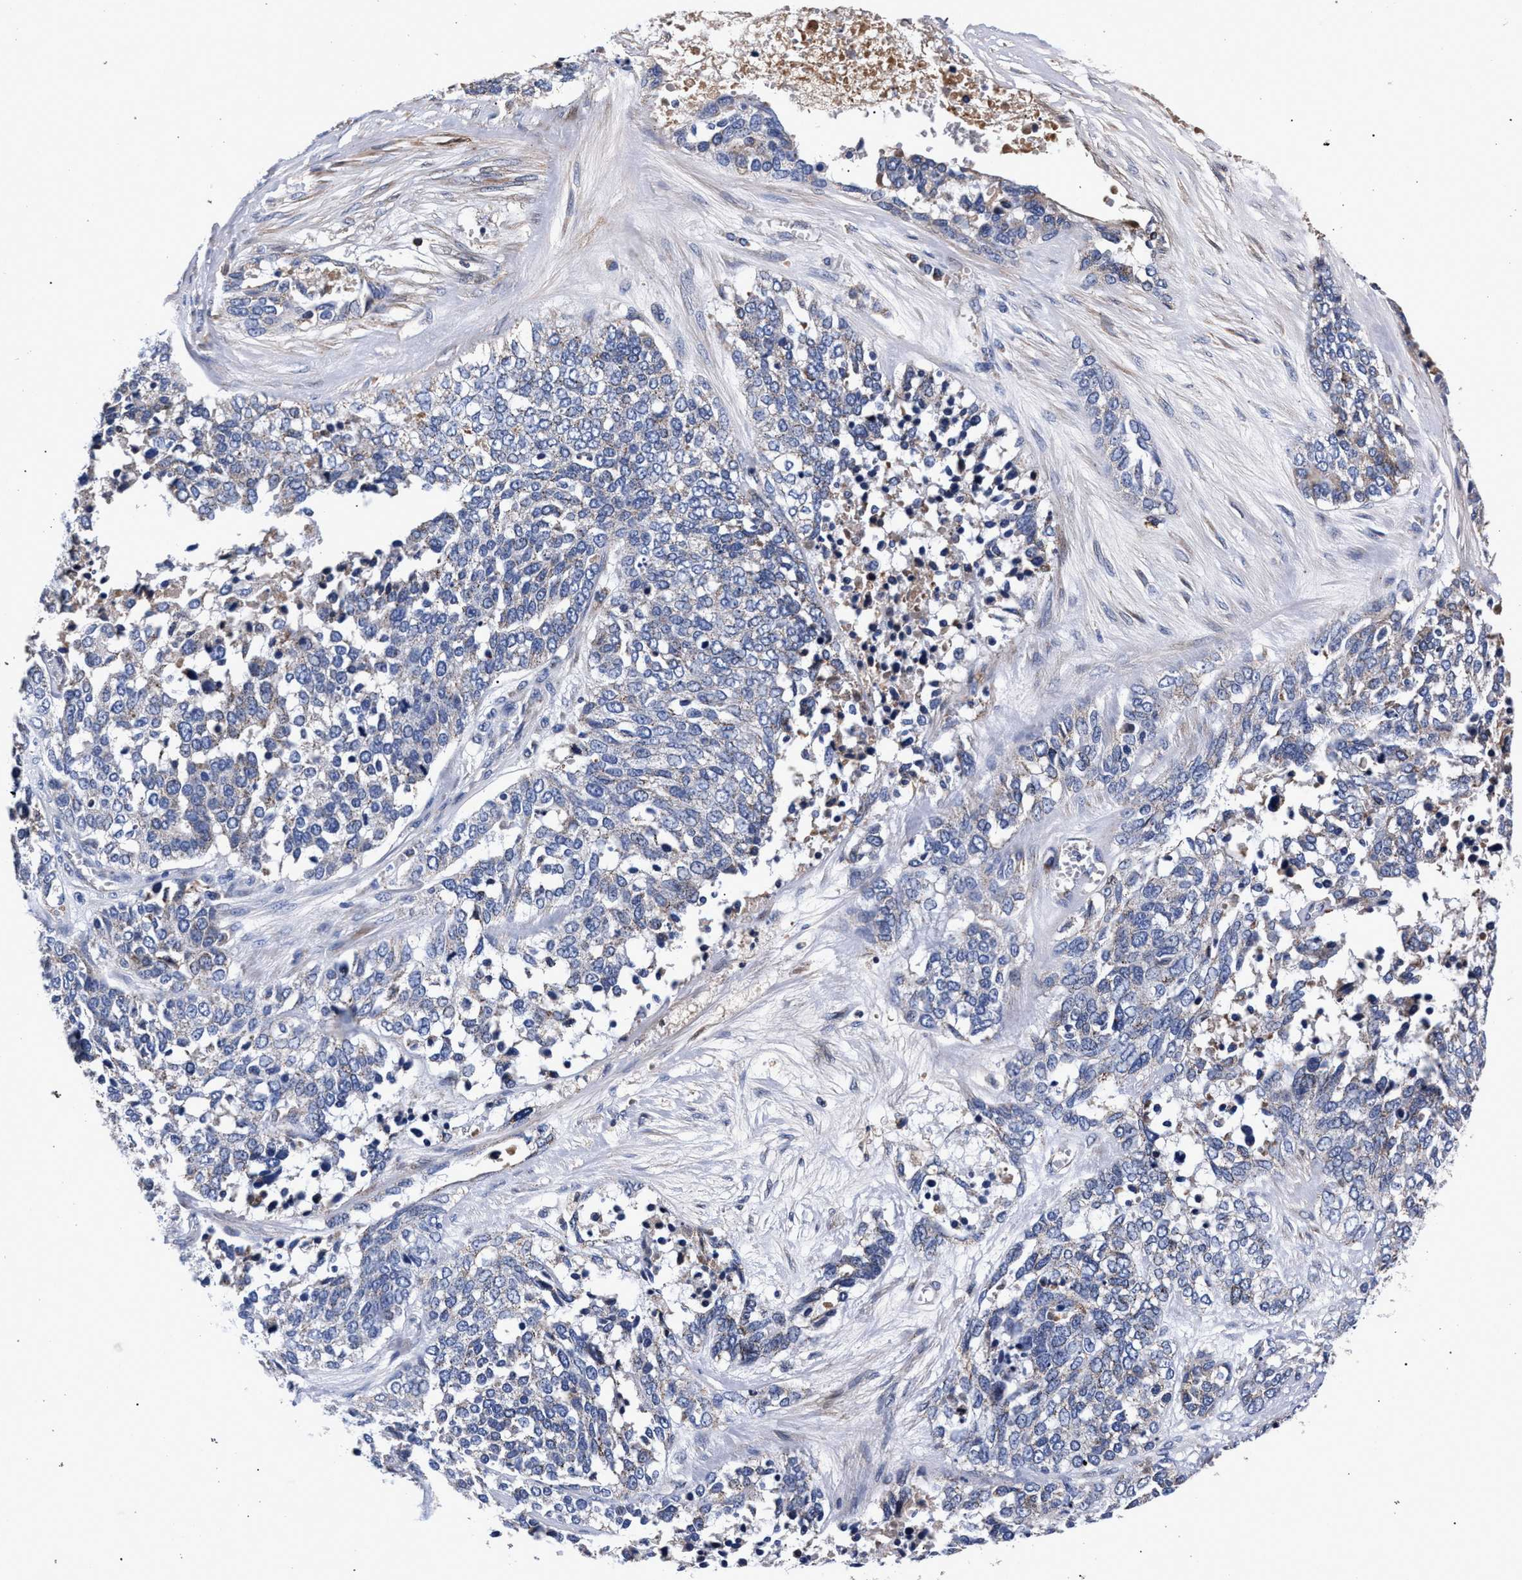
{"staining": {"intensity": "negative", "quantity": "none", "location": "none"}, "tissue": "ovarian cancer", "cell_type": "Tumor cells", "image_type": "cancer", "snomed": [{"axis": "morphology", "description": "Cystadenocarcinoma, serous, NOS"}, {"axis": "topography", "description": "Ovary"}], "caption": "IHC histopathology image of neoplastic tissue: ovarian serous cystadenocarcinoma stained with DAB exhibits no significant protein expression in tumor cells.", "gene": "ACOX1", "patient": {"sex": "female", "age": 44}}